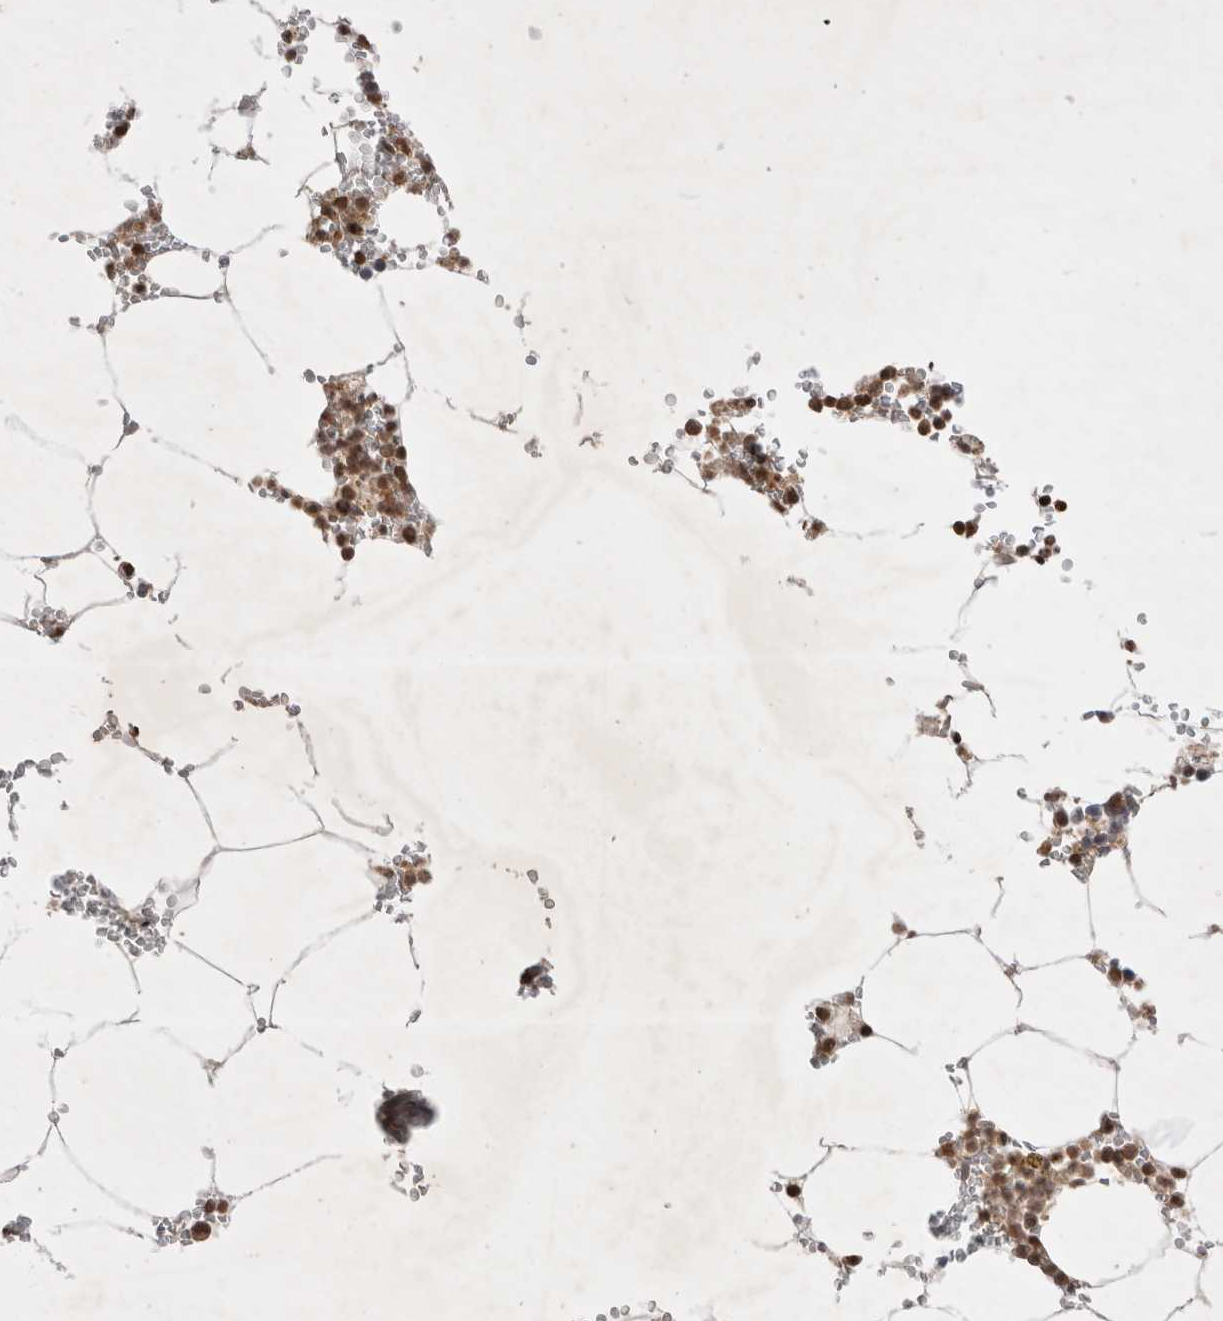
{"staining": {"intensity": "moderate", "quantity": "<25%", "location": "cytoplasmic/membranous,nuclear"}, "tissue": "bone marrow", "cell_type": "Hematopoietic cells", "image_type": "normal", "snomed": [{"axis": "morphology", "description": "Normal tissue, NOS"}, {"axis": "topography", "description": "Bone marrow"}], "caption": "Immunohistochemical staining of normal bone marrow demonstrates <25% levels of moderate cytoplasmic/membranous,nuclear protein expression in approximately <25% of hematopoietic cells. The protein is shown in brown color, while the nuclei are stained blue.", "gene": "WIPF2", "patient": {"sex": "male", "age": 70}}